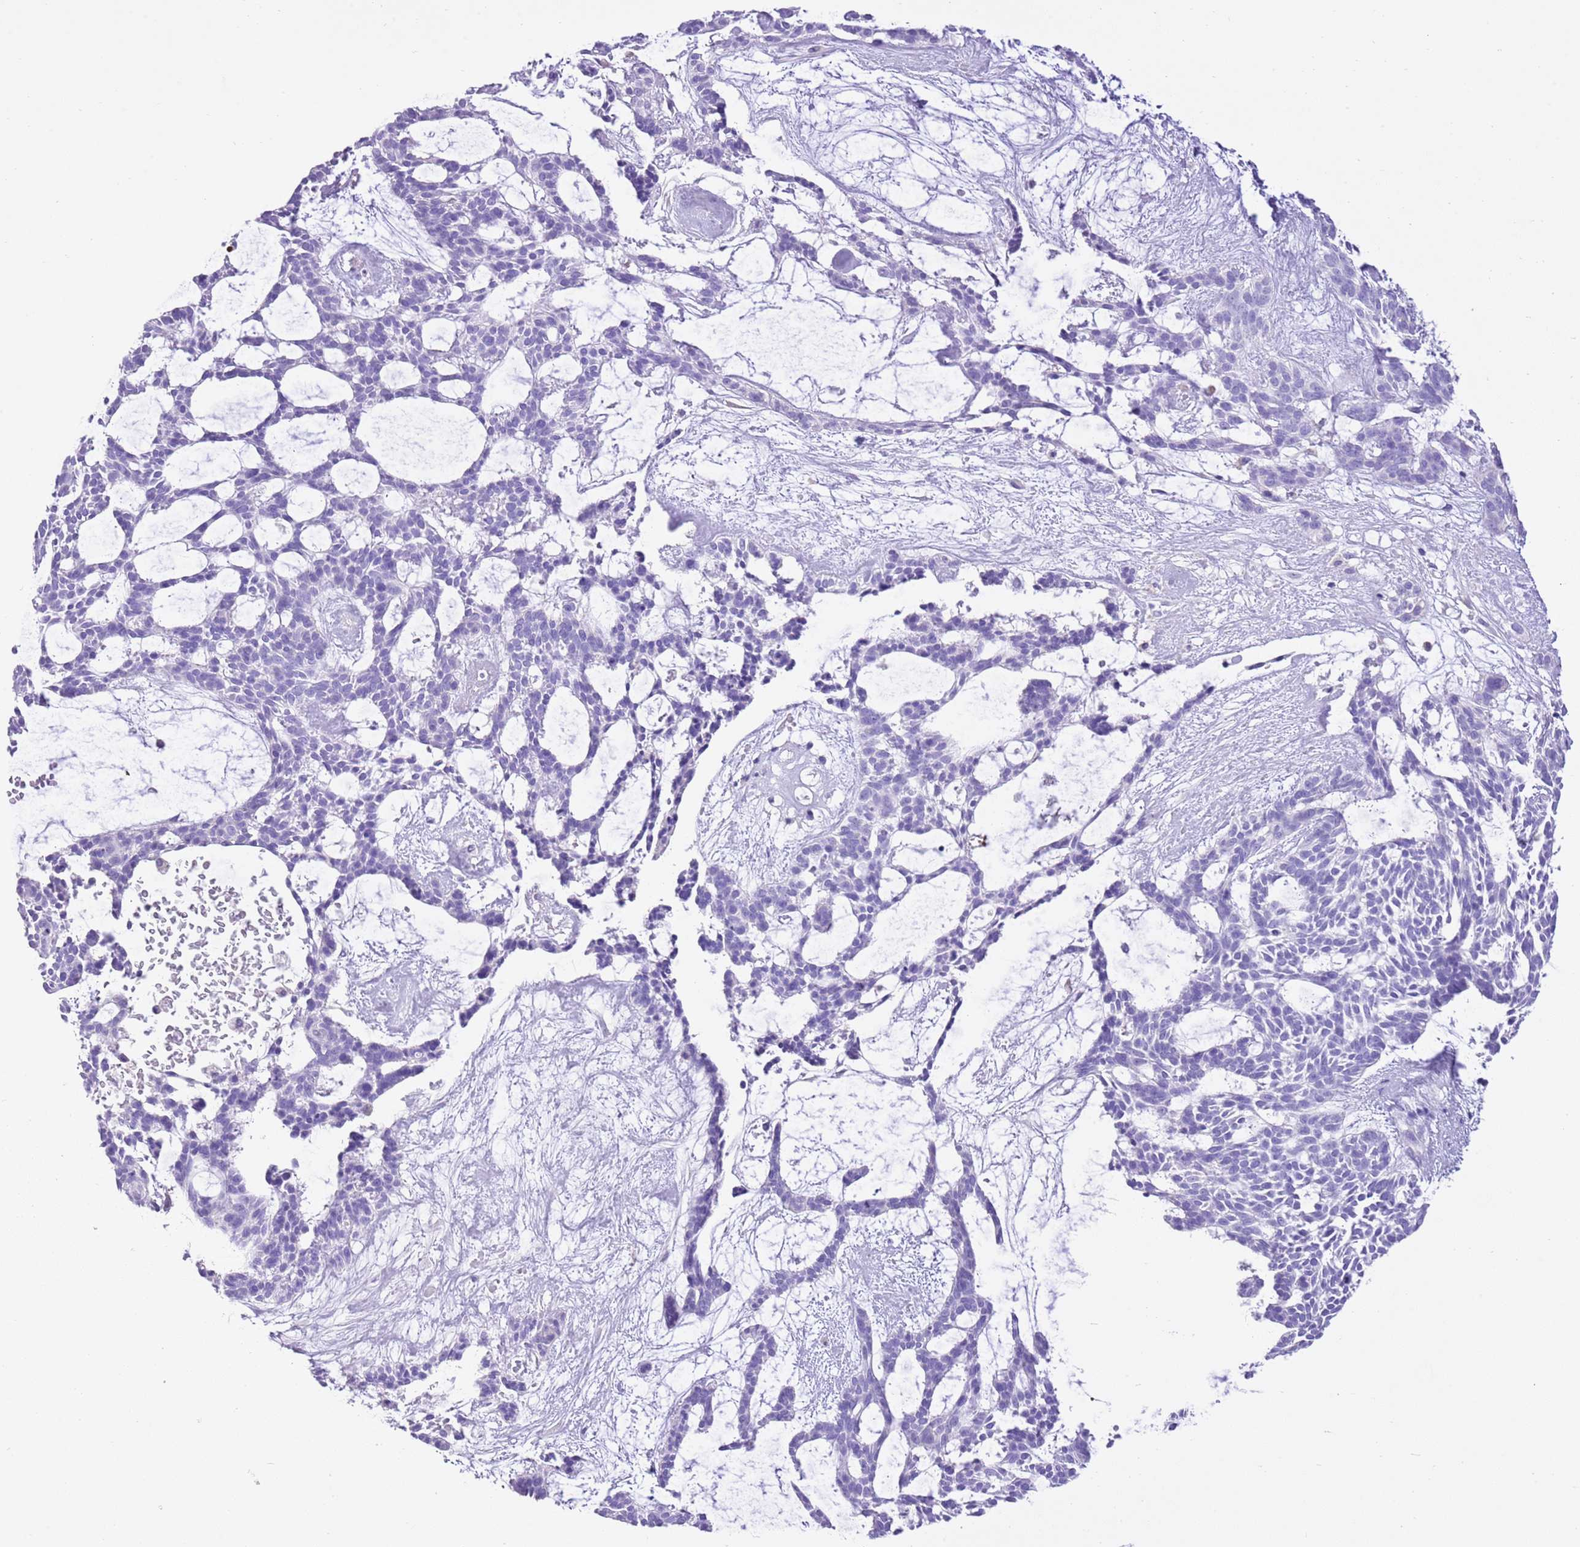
{"staining": {"intensity": "negative", "quantity": "none", "location": "none"}, "tissue": "skin cancer", "cell_type": "Tumor cells", "image_type": "cancer", "snomed": [{"axis": "morphology", "description": "Basal cell carcinoma"}, {"axis": "topography", "description": "Skin"}], "caption": "DAB immunohistochemical staining of human skin basal cell carcinoma displays no significant staining in tumor cells.", "gene": "AAR2", "patient": {"sex": "male", "age": 61}}